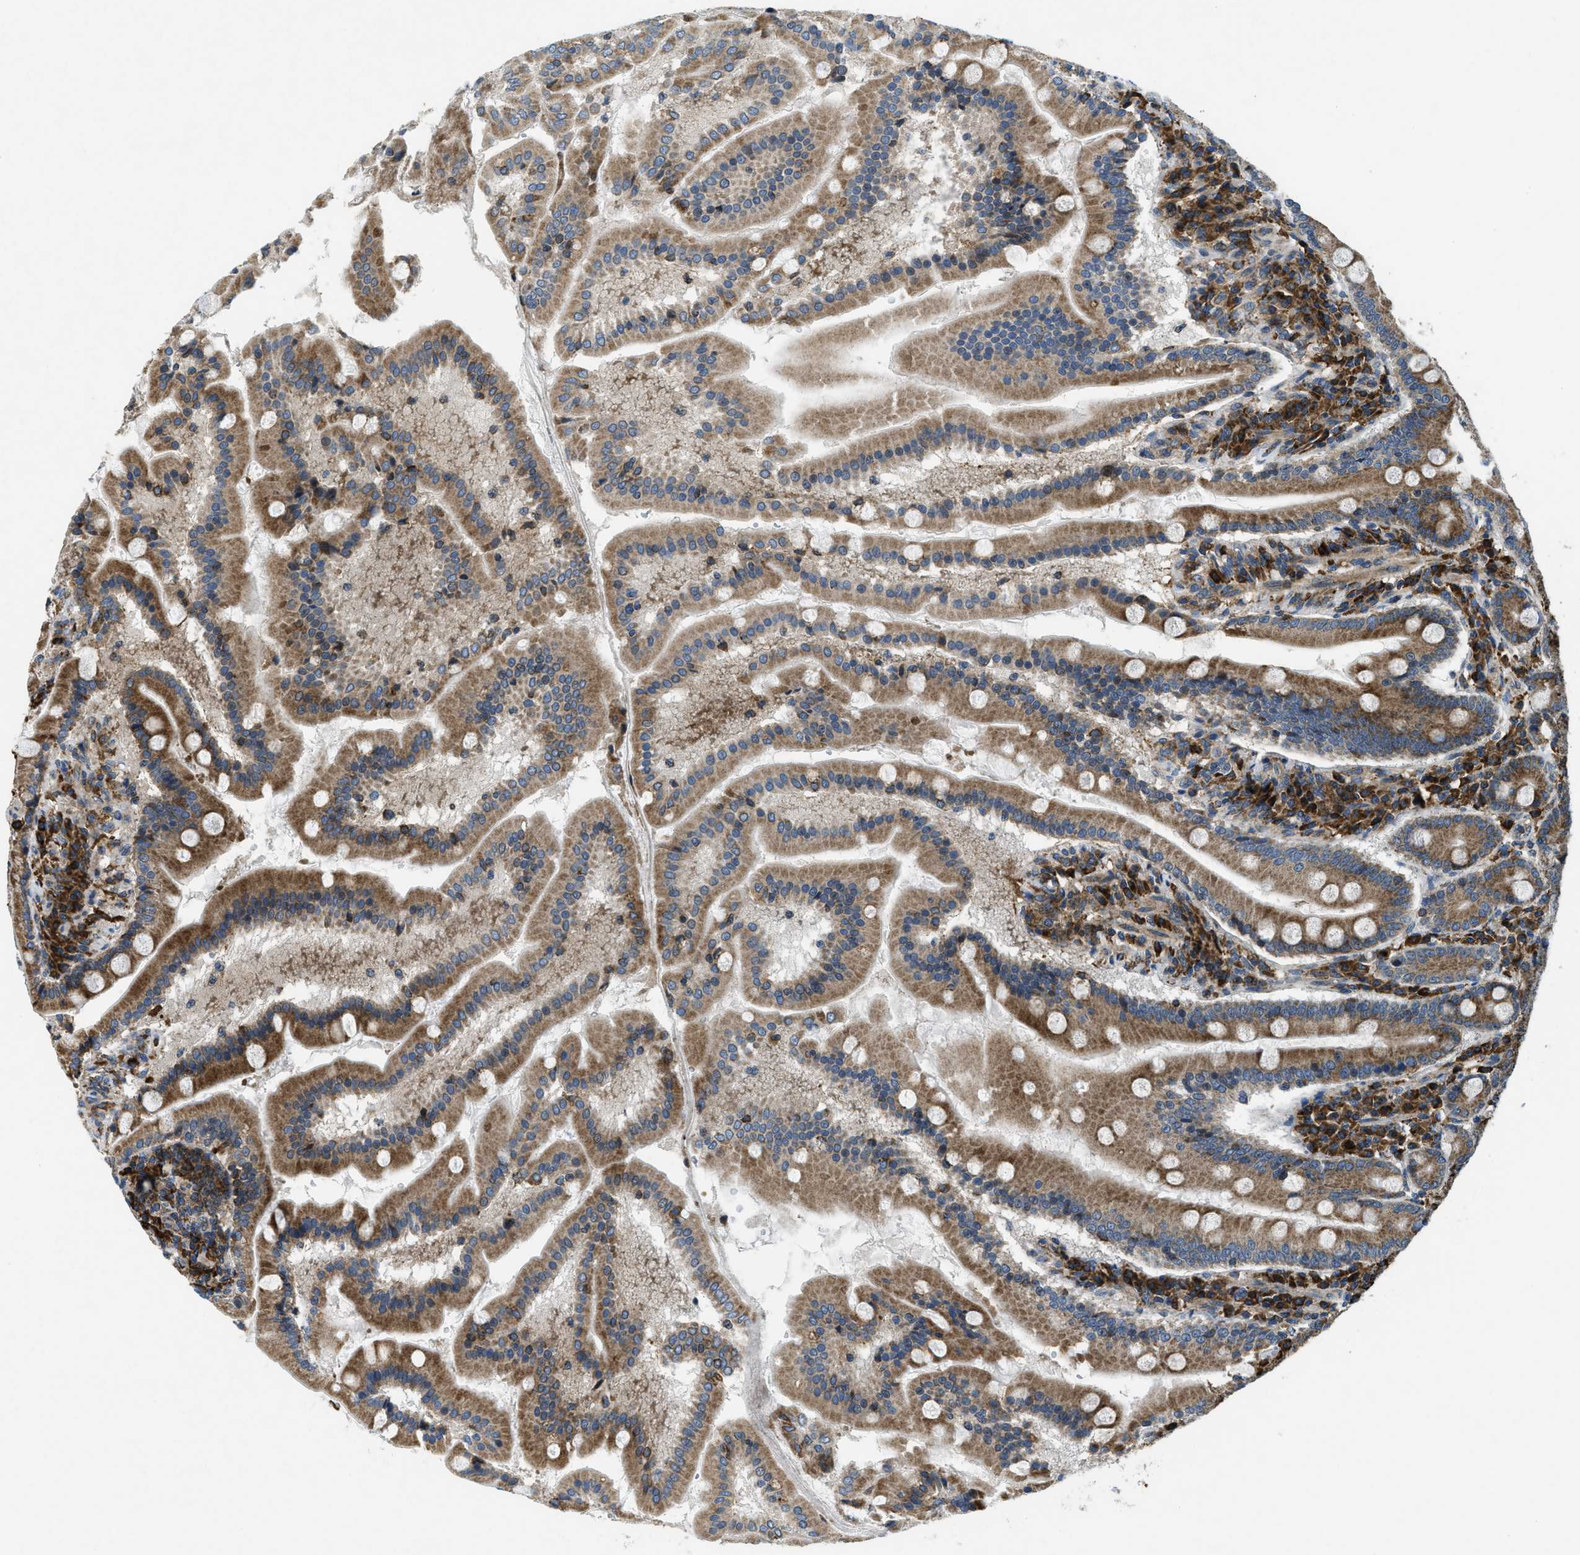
{"staining": {"intensity": "strong", "quantity": ">75%", "location": "cytoplasmic/membranous"}, "tissue": "duodenum", "cell_type": "Glandular cells", "image_type": "normal", "snomed": [{"axis": "morphology", "description": "Normal tissue, NOS"}, {"axis": "topography", "description": "Duodenum"}], "caption": "This photomicrograph reveals IHC staining of benign human duodenum, with high strong cytoplasmic/membranous expression in about >75% of glandular cells.", "gene": "CSPG4", "patient": {"sex": "male", "age": 50}}